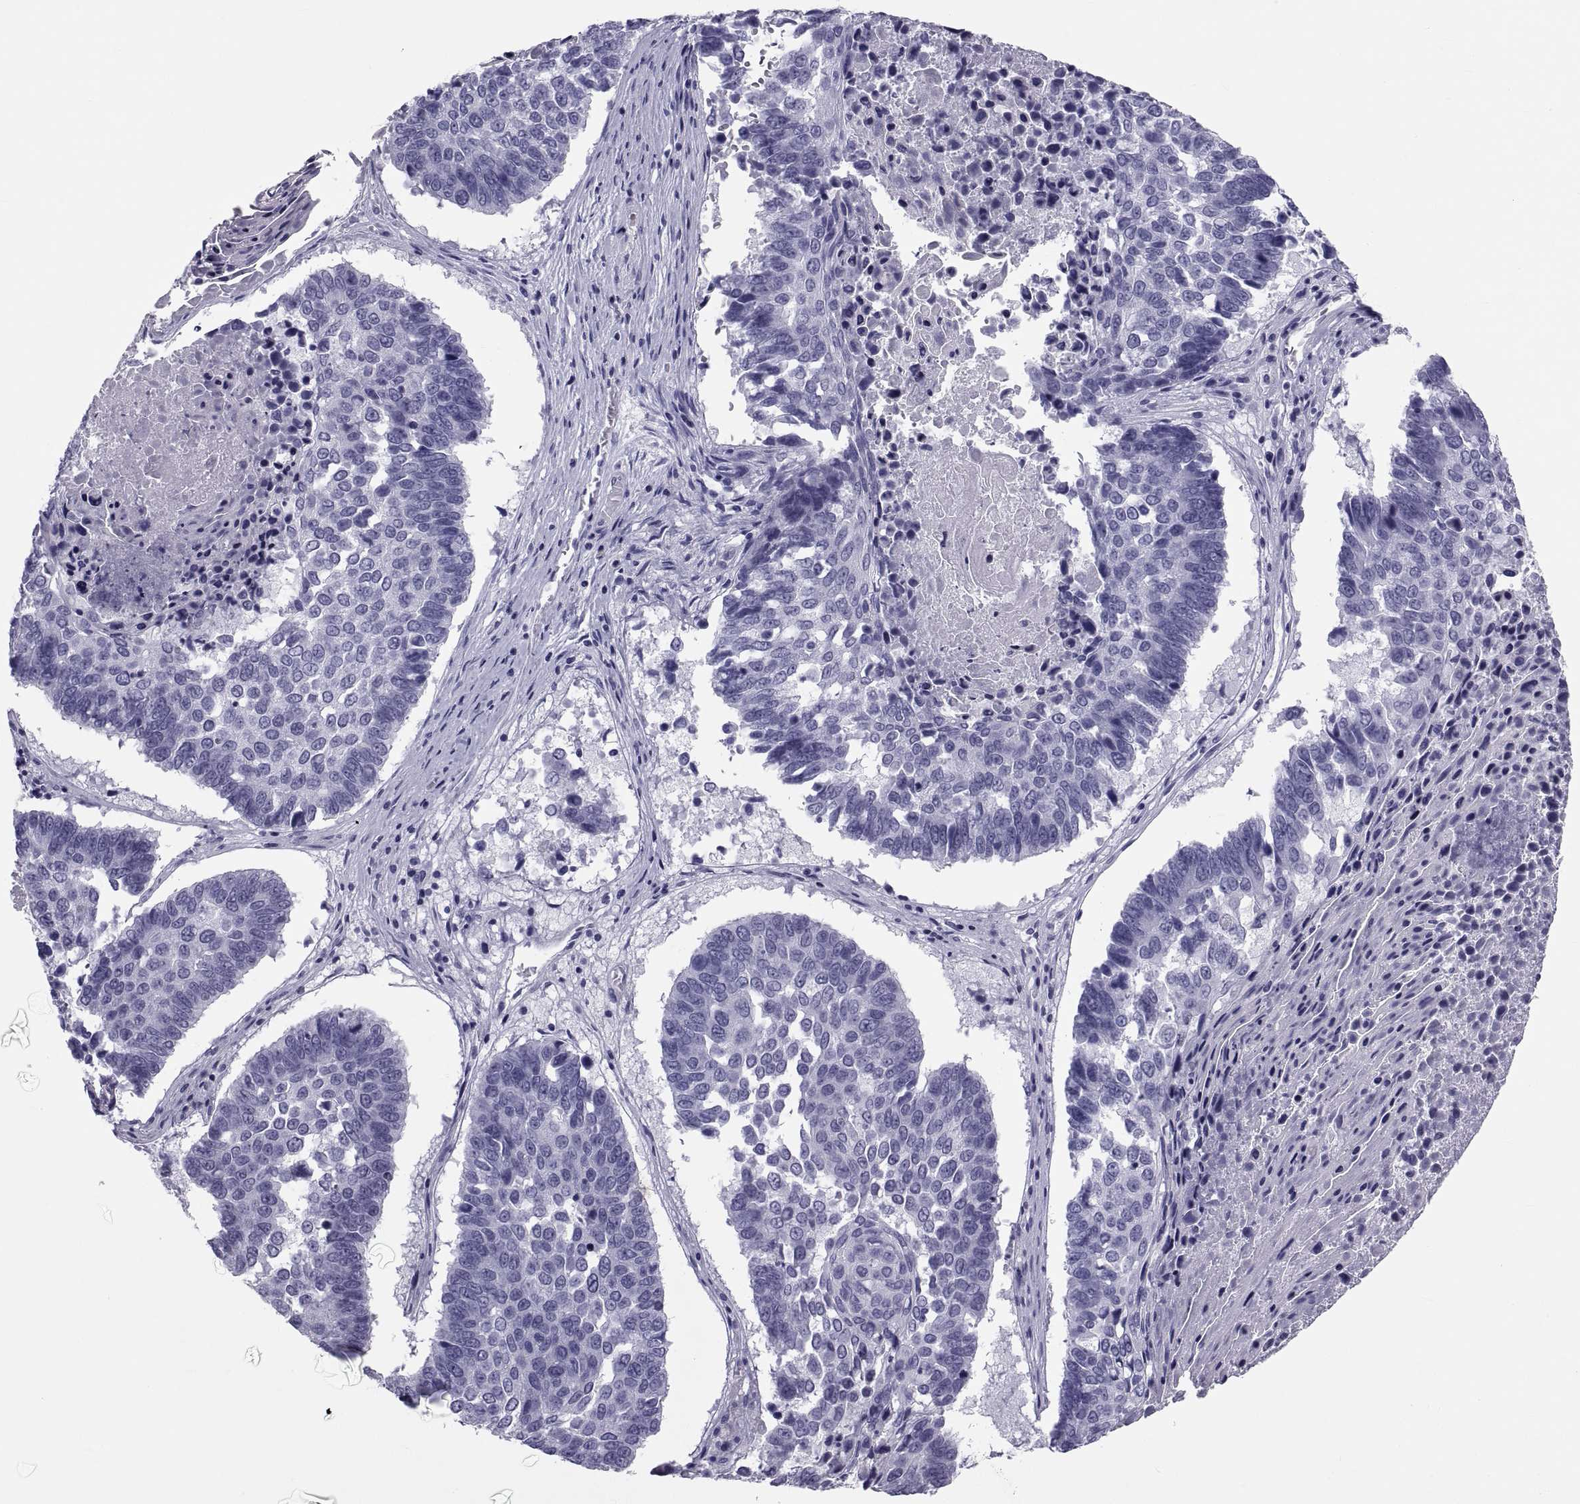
{"staining": {"intensity": "negative", "quantity": "none", "location": "none"}, "tissue": "lung cancer", "cell_type": "Tumor cells", "image_type": "cancer", "snomed": [{"axis": "morphology", "description": "Squamous cell carcinoma, NOS"}, {"axis": "topography", "description": "Lung"}], "caption": "This is an IHC histopathology image of squamous cell carcinoma (lung). There is no staining in tumor cells.", "gene": "DEFB129", "patient": {"sex": "male", "age": 73}}